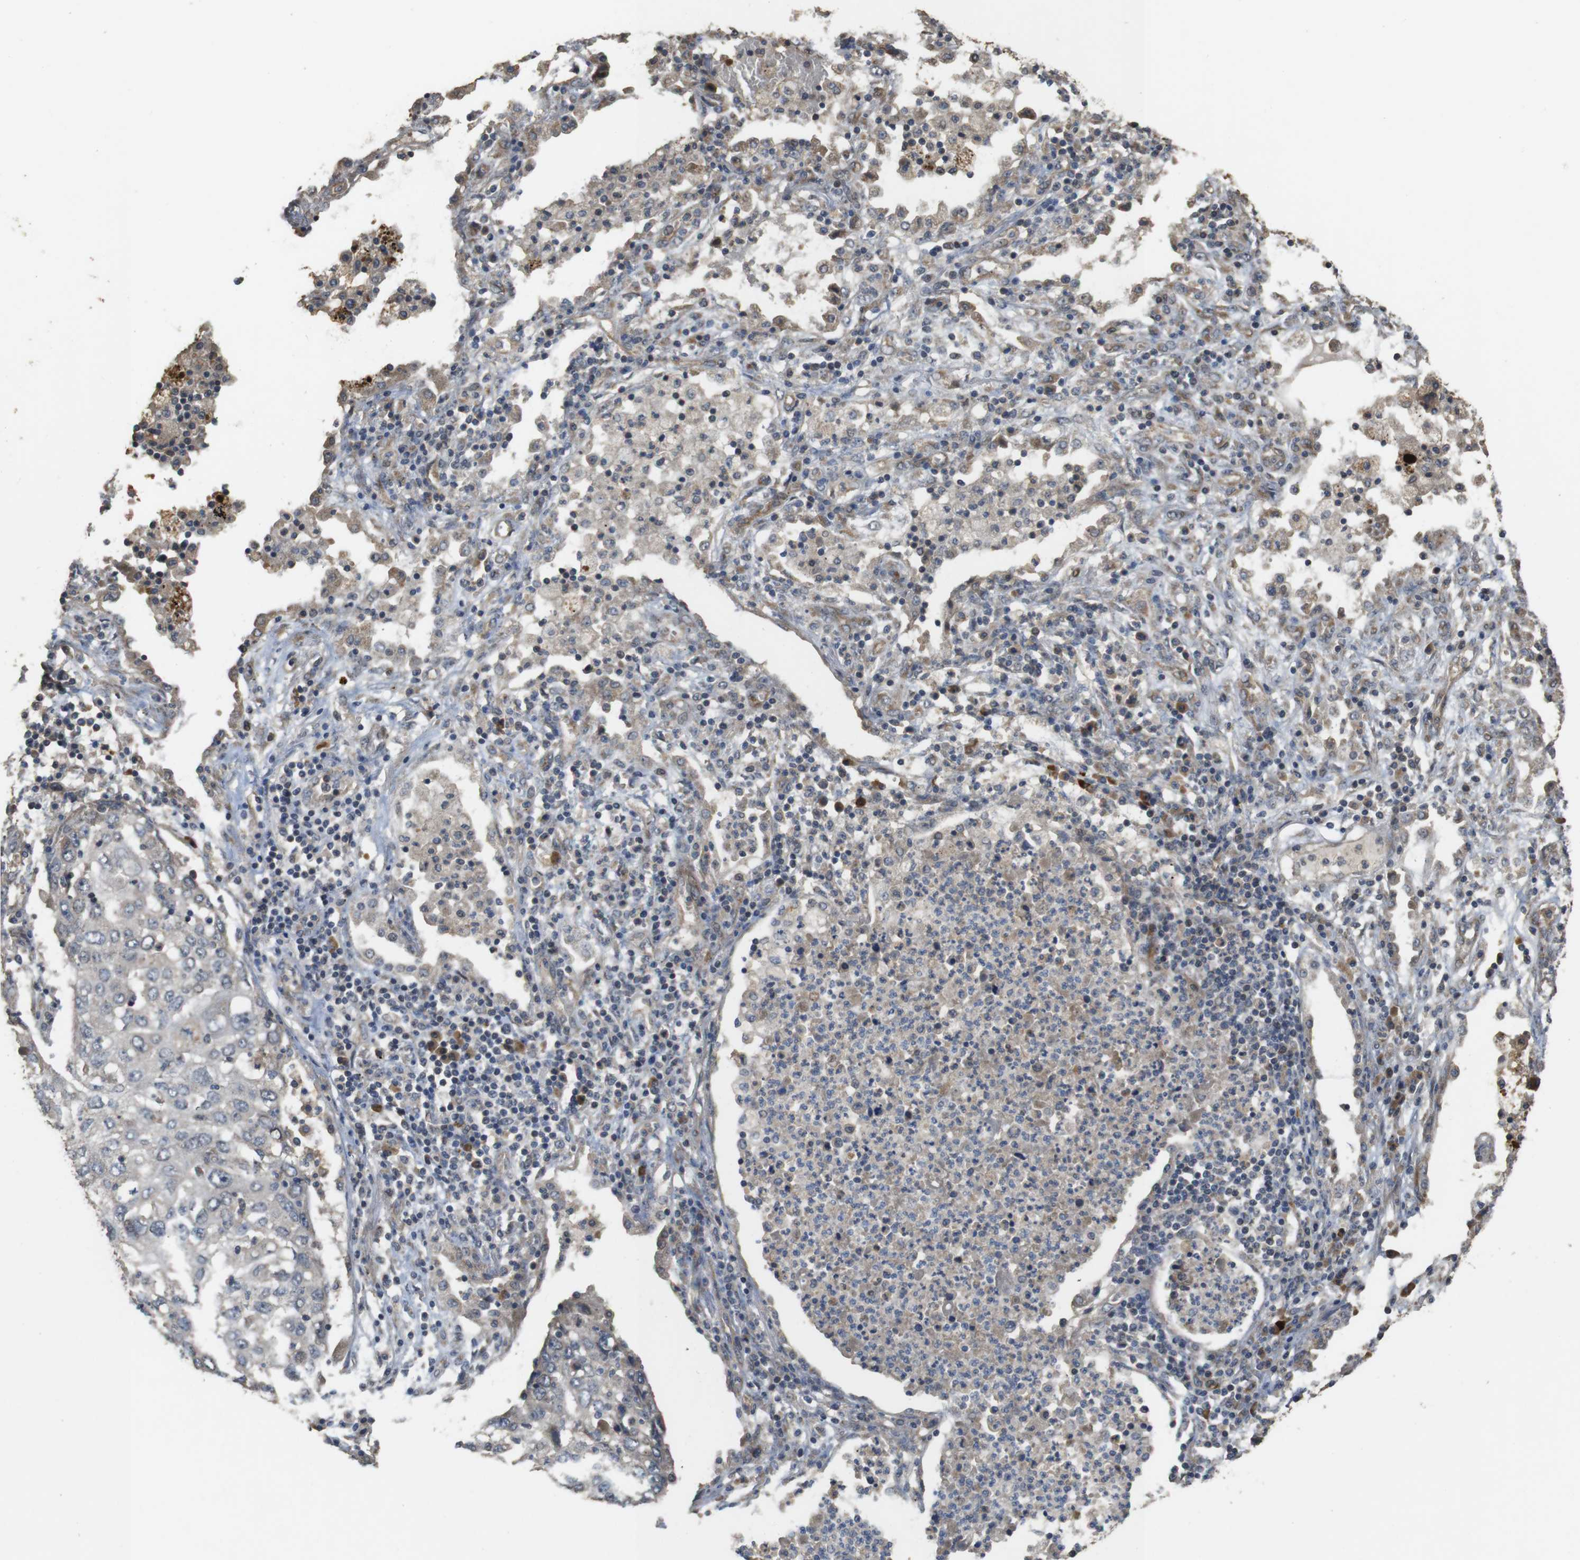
{"staining": {"intensity": "weak", "quantity": "<25%", "location": "cytoplasmic/membranous"}, "tissue": "lung cancer", "cell_type": "Tumor cells", "image_type": "cancer", "snomed": [{"axis": "morphology", "description": "Squamous cell carcinoma, NOS"}, {"axis": "topography", "description": "Lung"}], "caption": "Immunohistochemical staining of lung cancer (squamous cell carcinoma) shows no significant positivity in tumor cells.", "gene": "PCDHB10", "patient": {"sex": "female", "age": 63}}